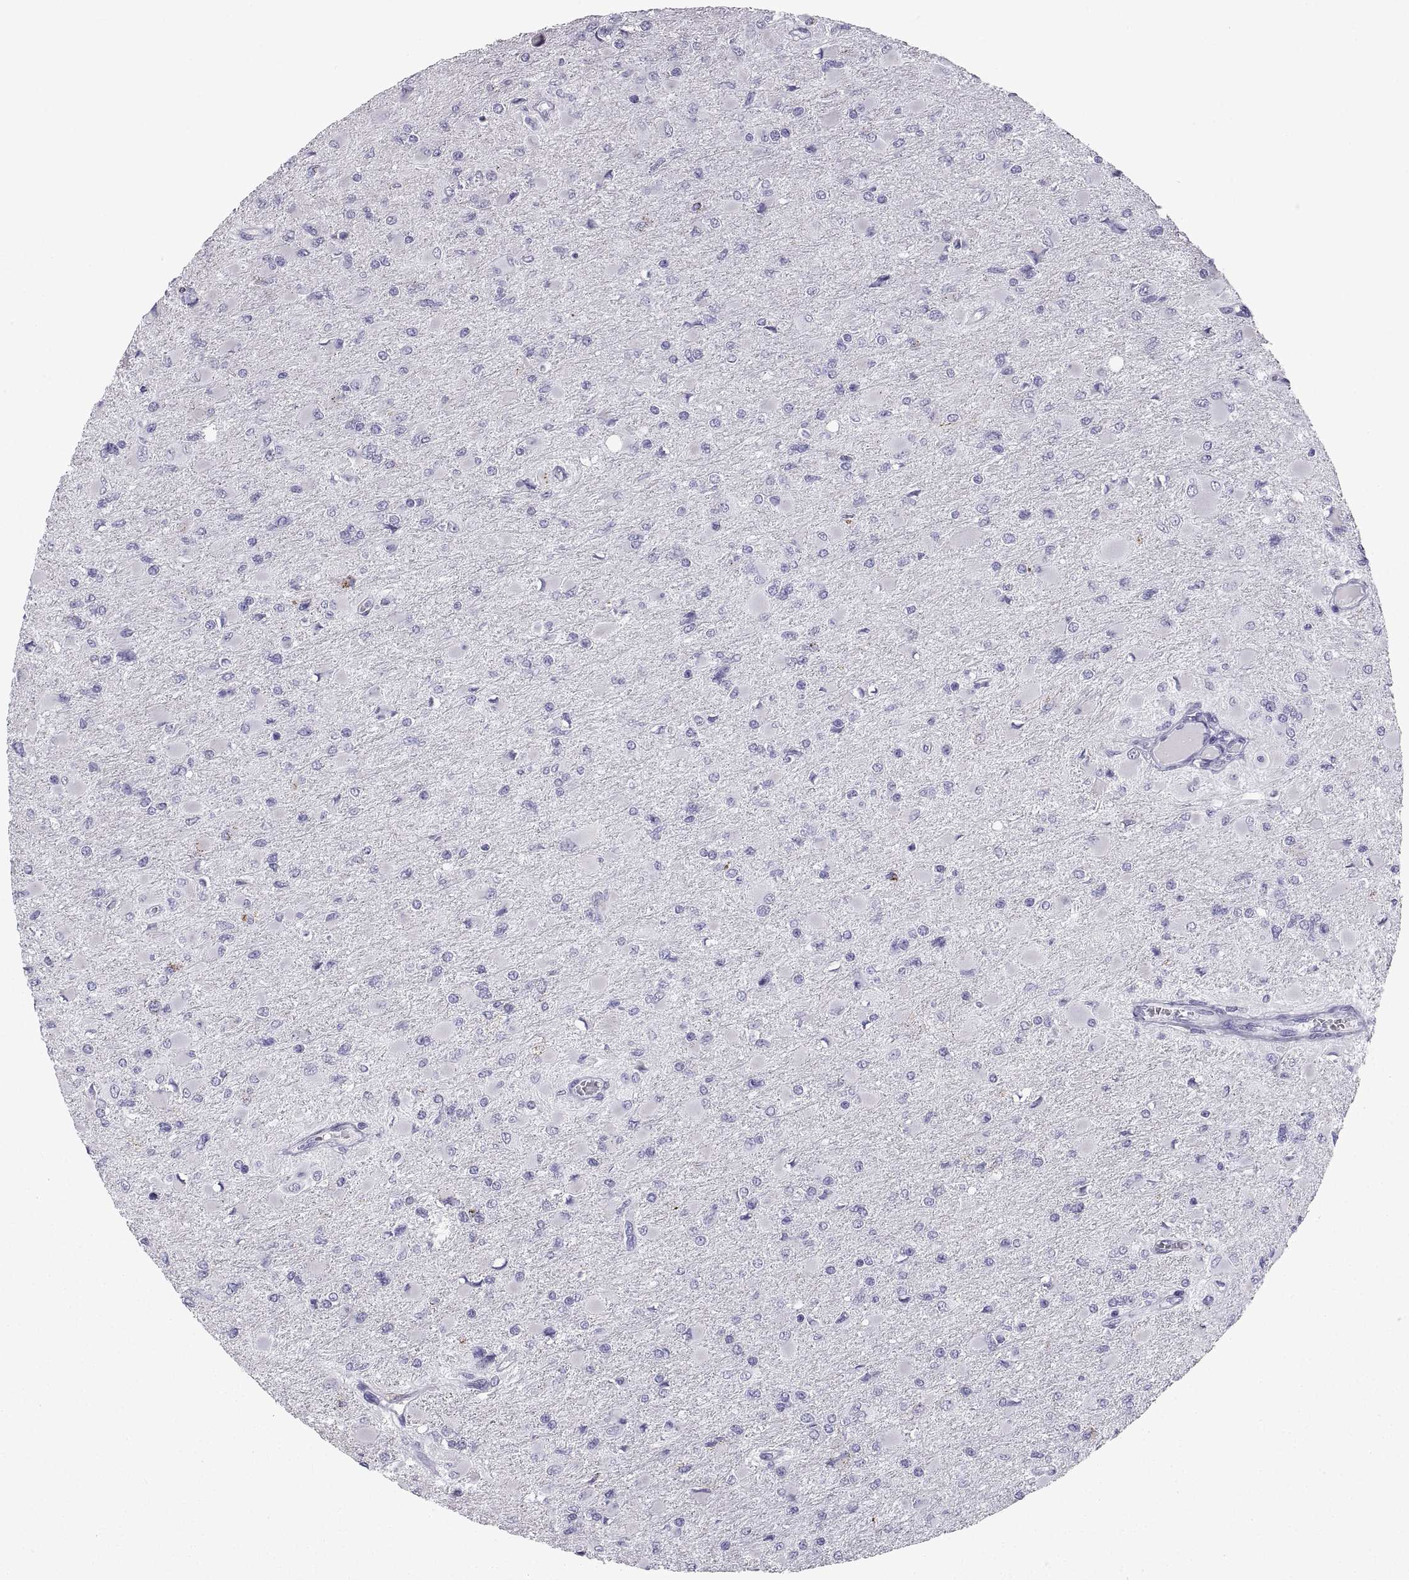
{"staining": {"intensity": "negative", "quantity": "none", "location": "none"}, "tissue": "glioma", "cell_type": "Tumor cells", "image_type": "cancer", "snomed": [{"axis": "morphology", "description": "Glioma, malignant, High grade"}, {"axis": "topography", "description": "Cerebral cortex"}], "caption": "Tumor cells show no significant positivity in glioma. (DAB IHC visualized using brightfield microscopy, high magnification).", "gene": "PCSK1N", "patient": {"sex": "female", "age": 36}}